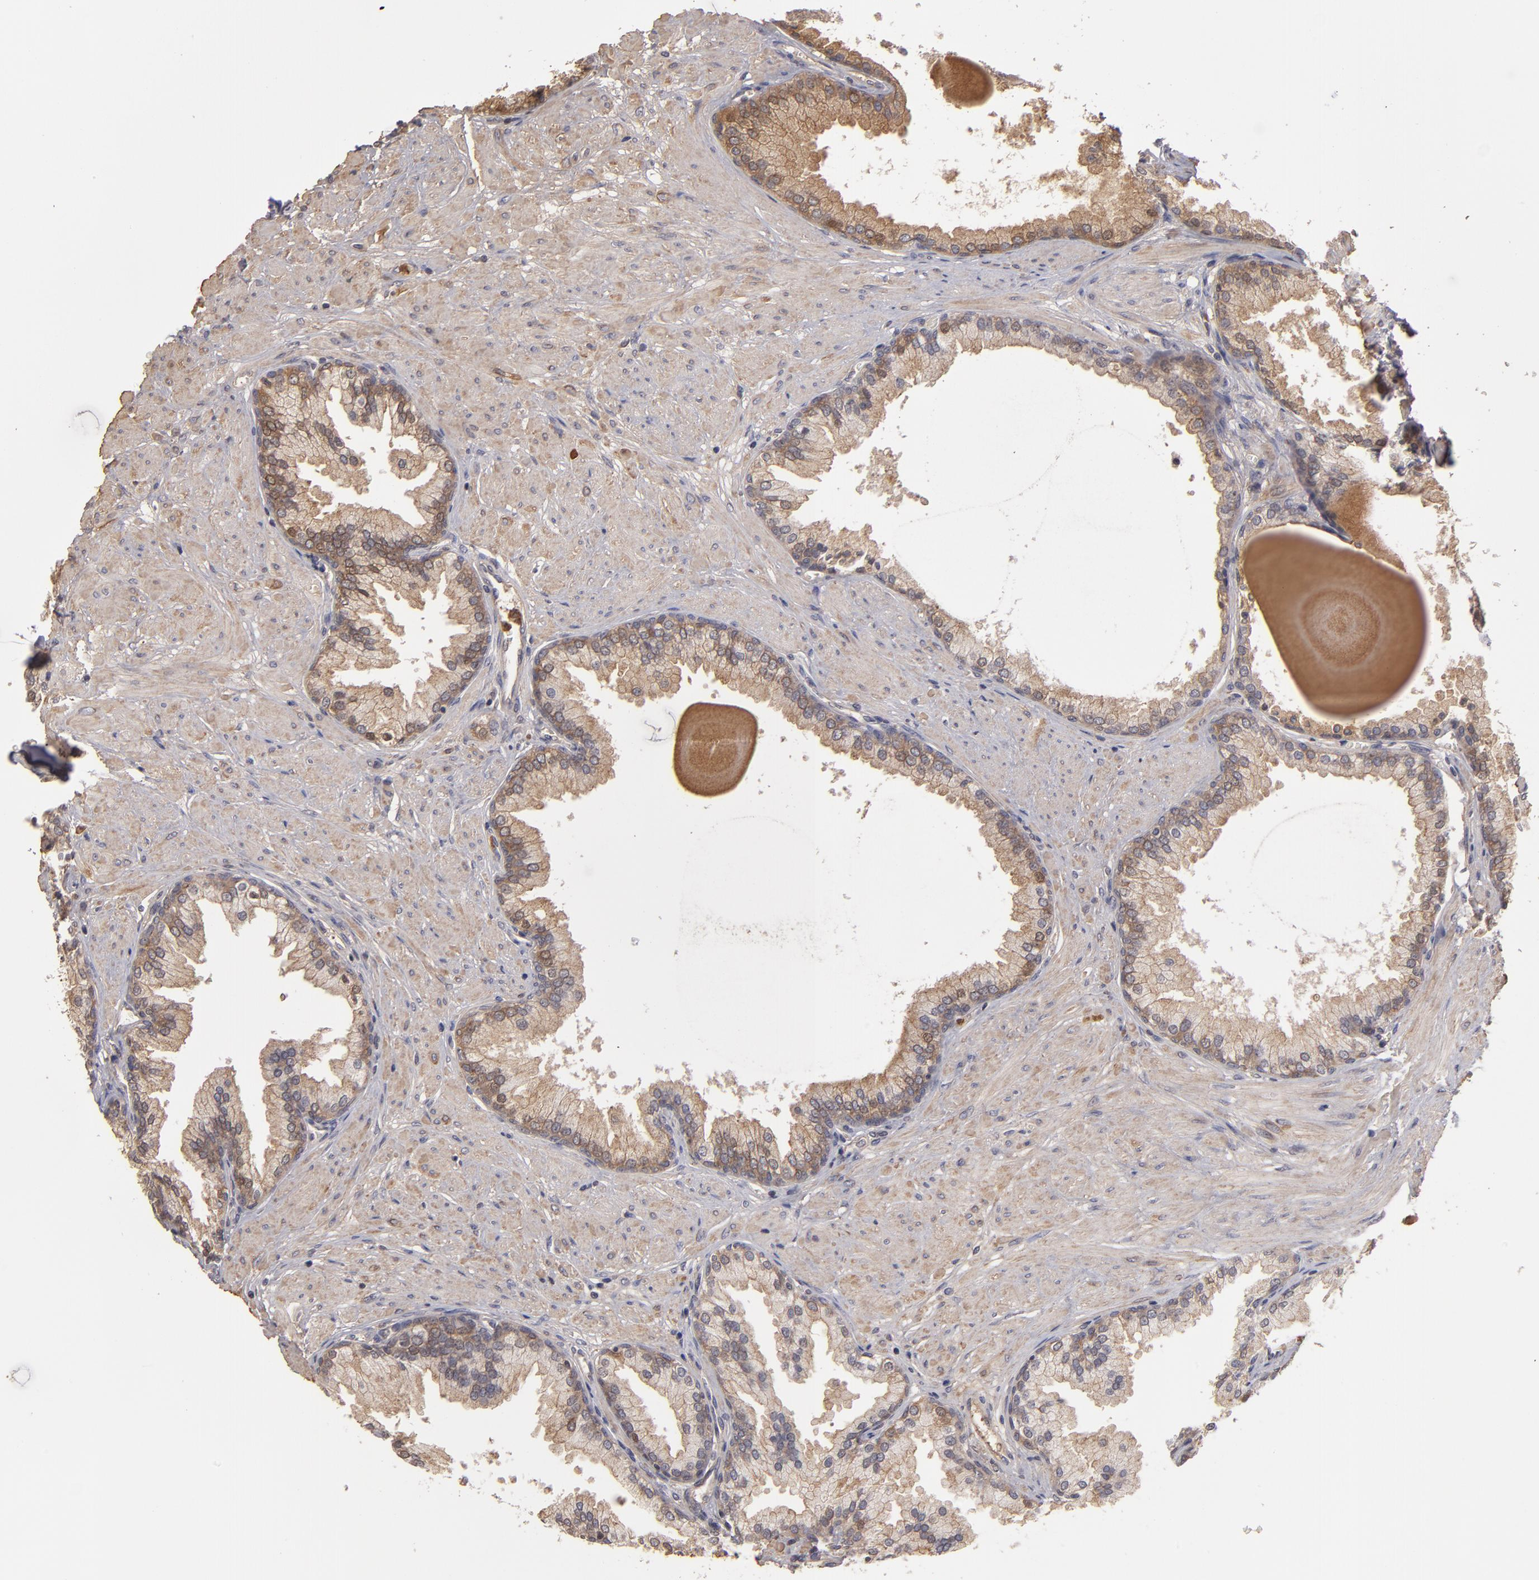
{"staining": {"intensity": "weak", "quantity": ">75%", "location": "cytoplasmic/membranous"}, "tissue": "prostate", "cell_type": "Glandular cells", "image_type": "normal", "snomed": [{"axis": "morphology", "description": "Normal tissue, NOS"}, {"axis": "topography", "description": "Prostate"}], "caption": "Glandular cells demonstrate low levels of weak cytoplasmic/membranous staining in about >75% of cells in unremarkable human prostate. The protein of interest is shown in brown color, while the nuclei are stained blue.", "gene": "SERPINA7", "patient": {"sex": "male", "age": 51}}